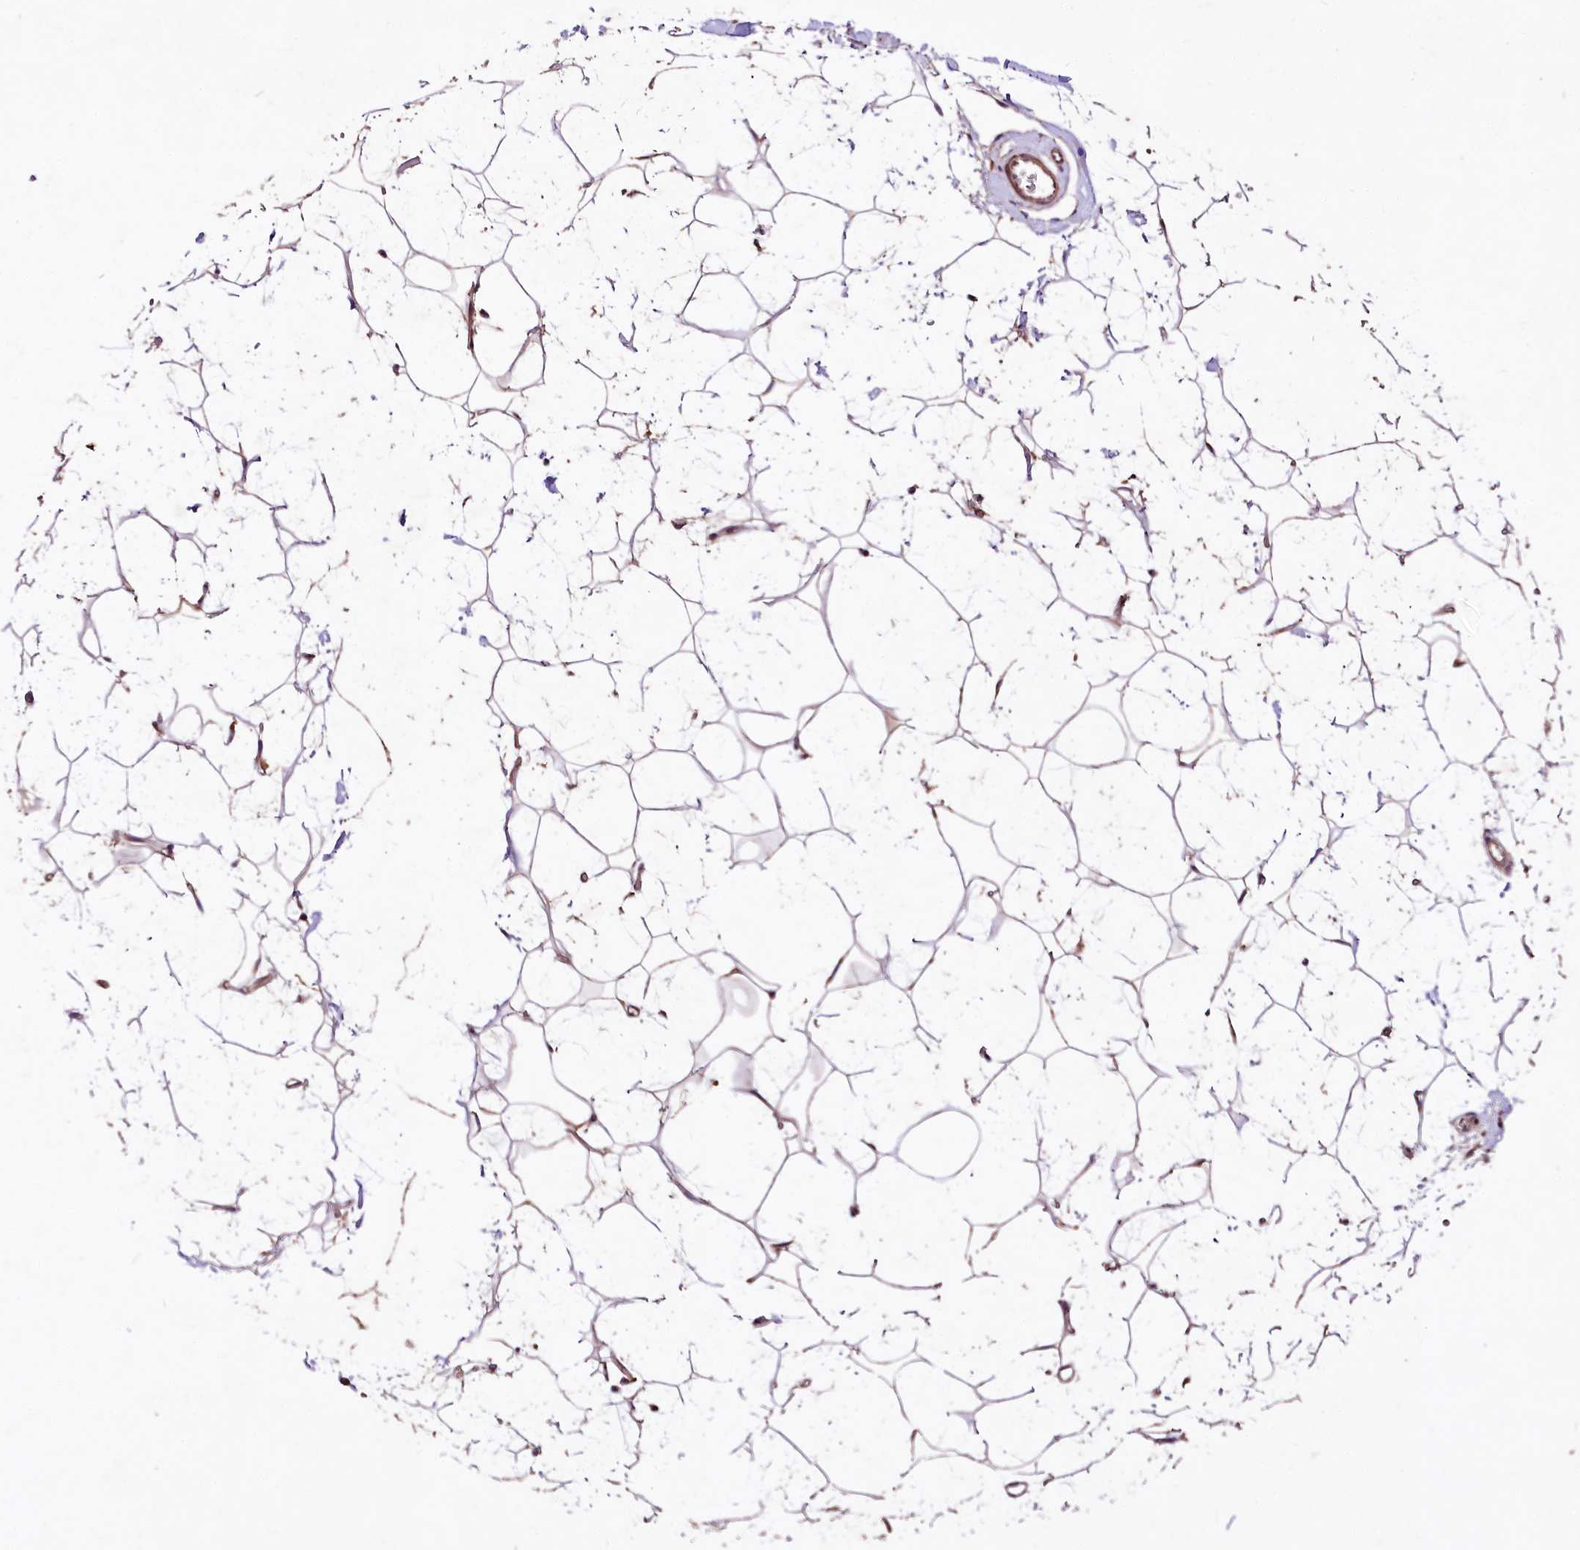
{"staining": {"intensity": "moderate", "quantity": ">75%", "location": "cytoplasmic/membranous"}, "tissue": "adipose tissue", "cell_type": "Adipocytes", "image_type": "normal", "snomed": [{"axis": "morphology", "description": "Normal tissue, NOS"}, {"axis": "topography", "description": "Breast"}], "caption": "Human adipose tissue stained with a brown dye demonstrates moderate cytoplasmic/membranous positive positivity in about >75% of adipocytes.", "gene": "WWC1", "patient": {"sex": "female", "age": 26}}